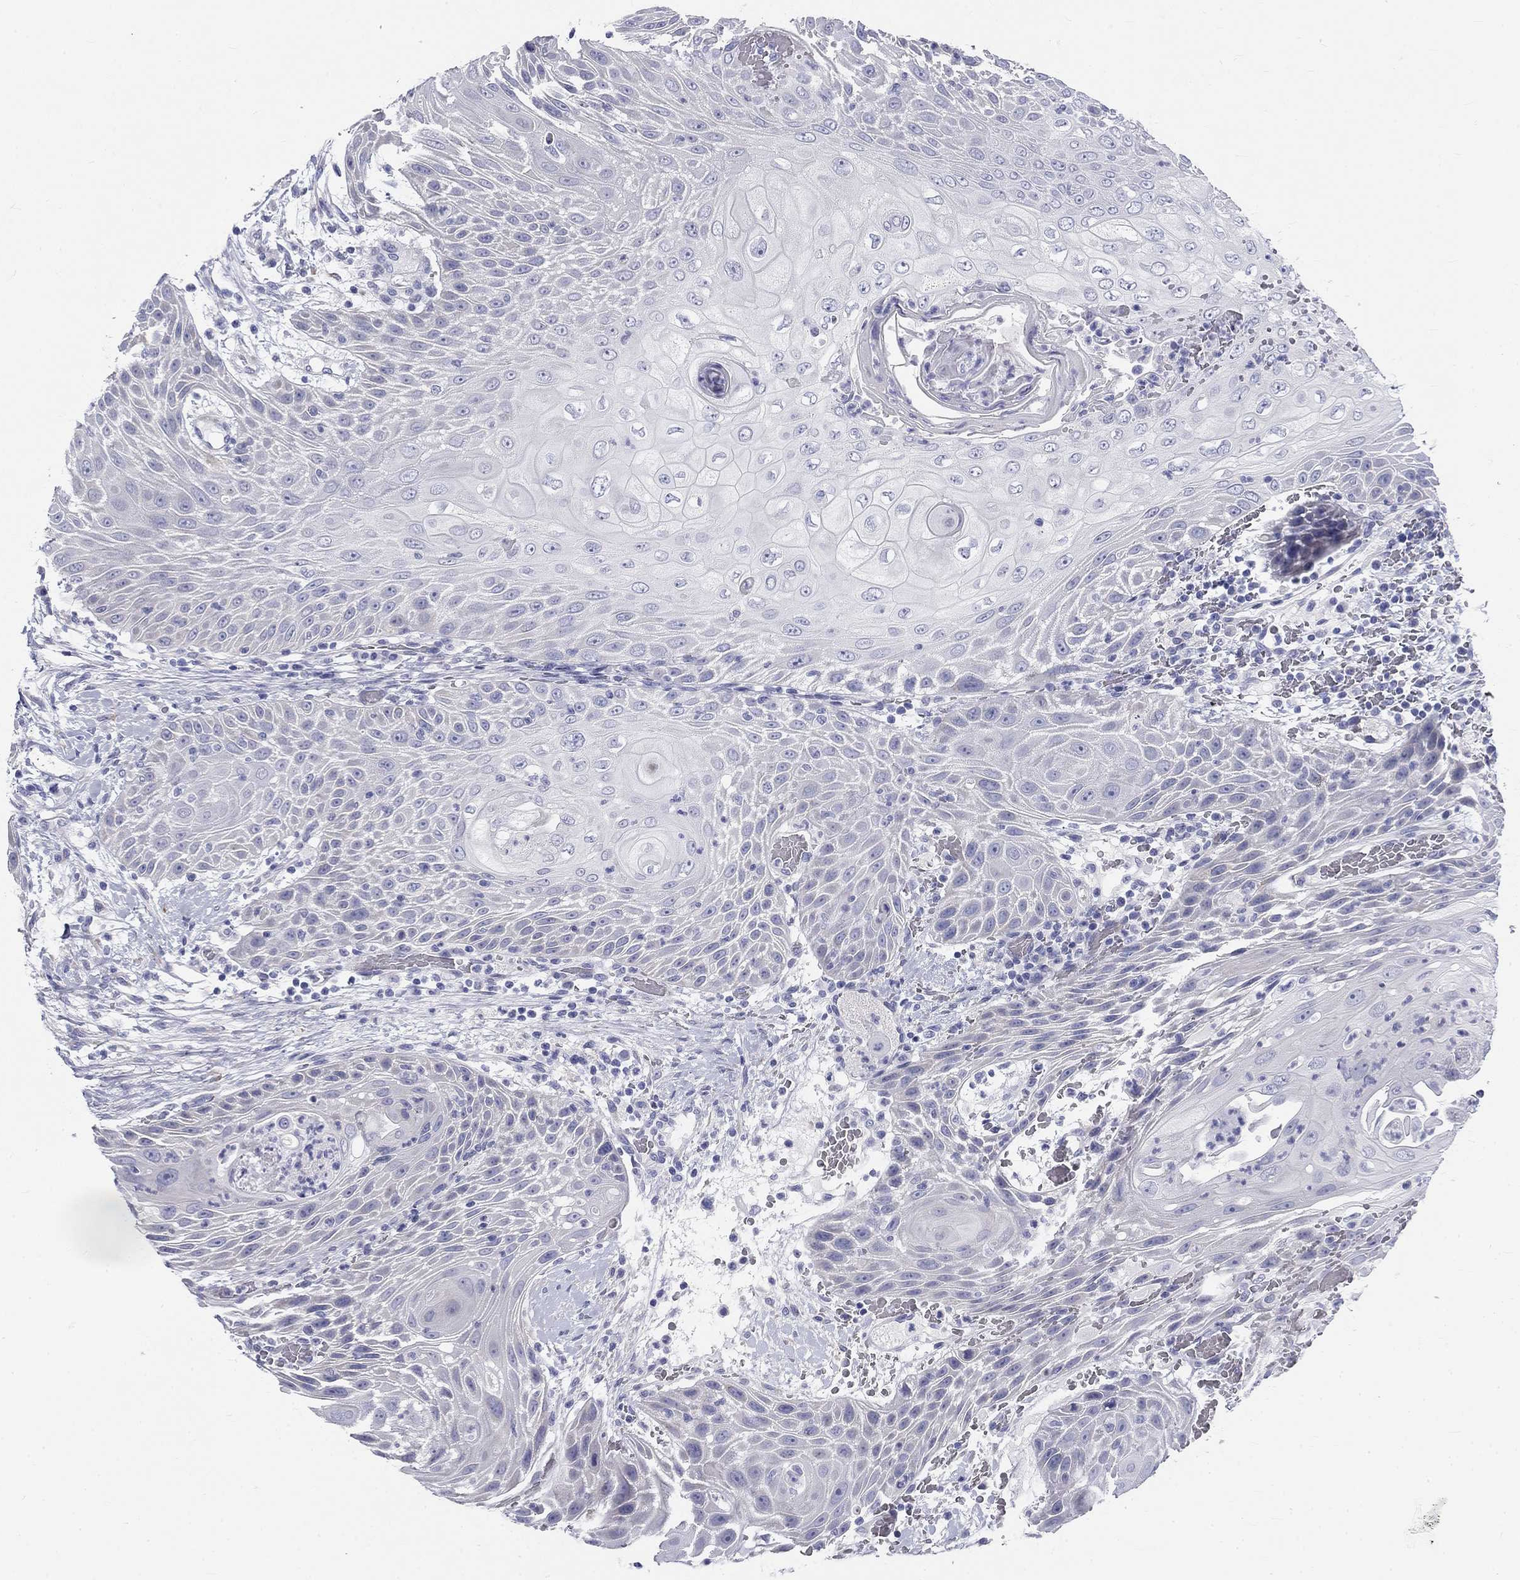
{"staining": {"intensity": "negative", "quantity": "none", "location": "none"}, "tissue": "head and neck cancer", "cell_type": "Tumor cells", "image_type": "cancer", "snomed": [{"axis": "morphology", "description": "Squamous cell carcinoma, NOS"}, {"axis": "topography", "description": "Head-Neck"}], "caption": "Immunohistochemistry (IHC) of human squamous cell carcinoma (head and neck) reveals no positivity in tumor cells.", "gene": "GALNTL5", "patient": {"sex": "male", "age": 69}}